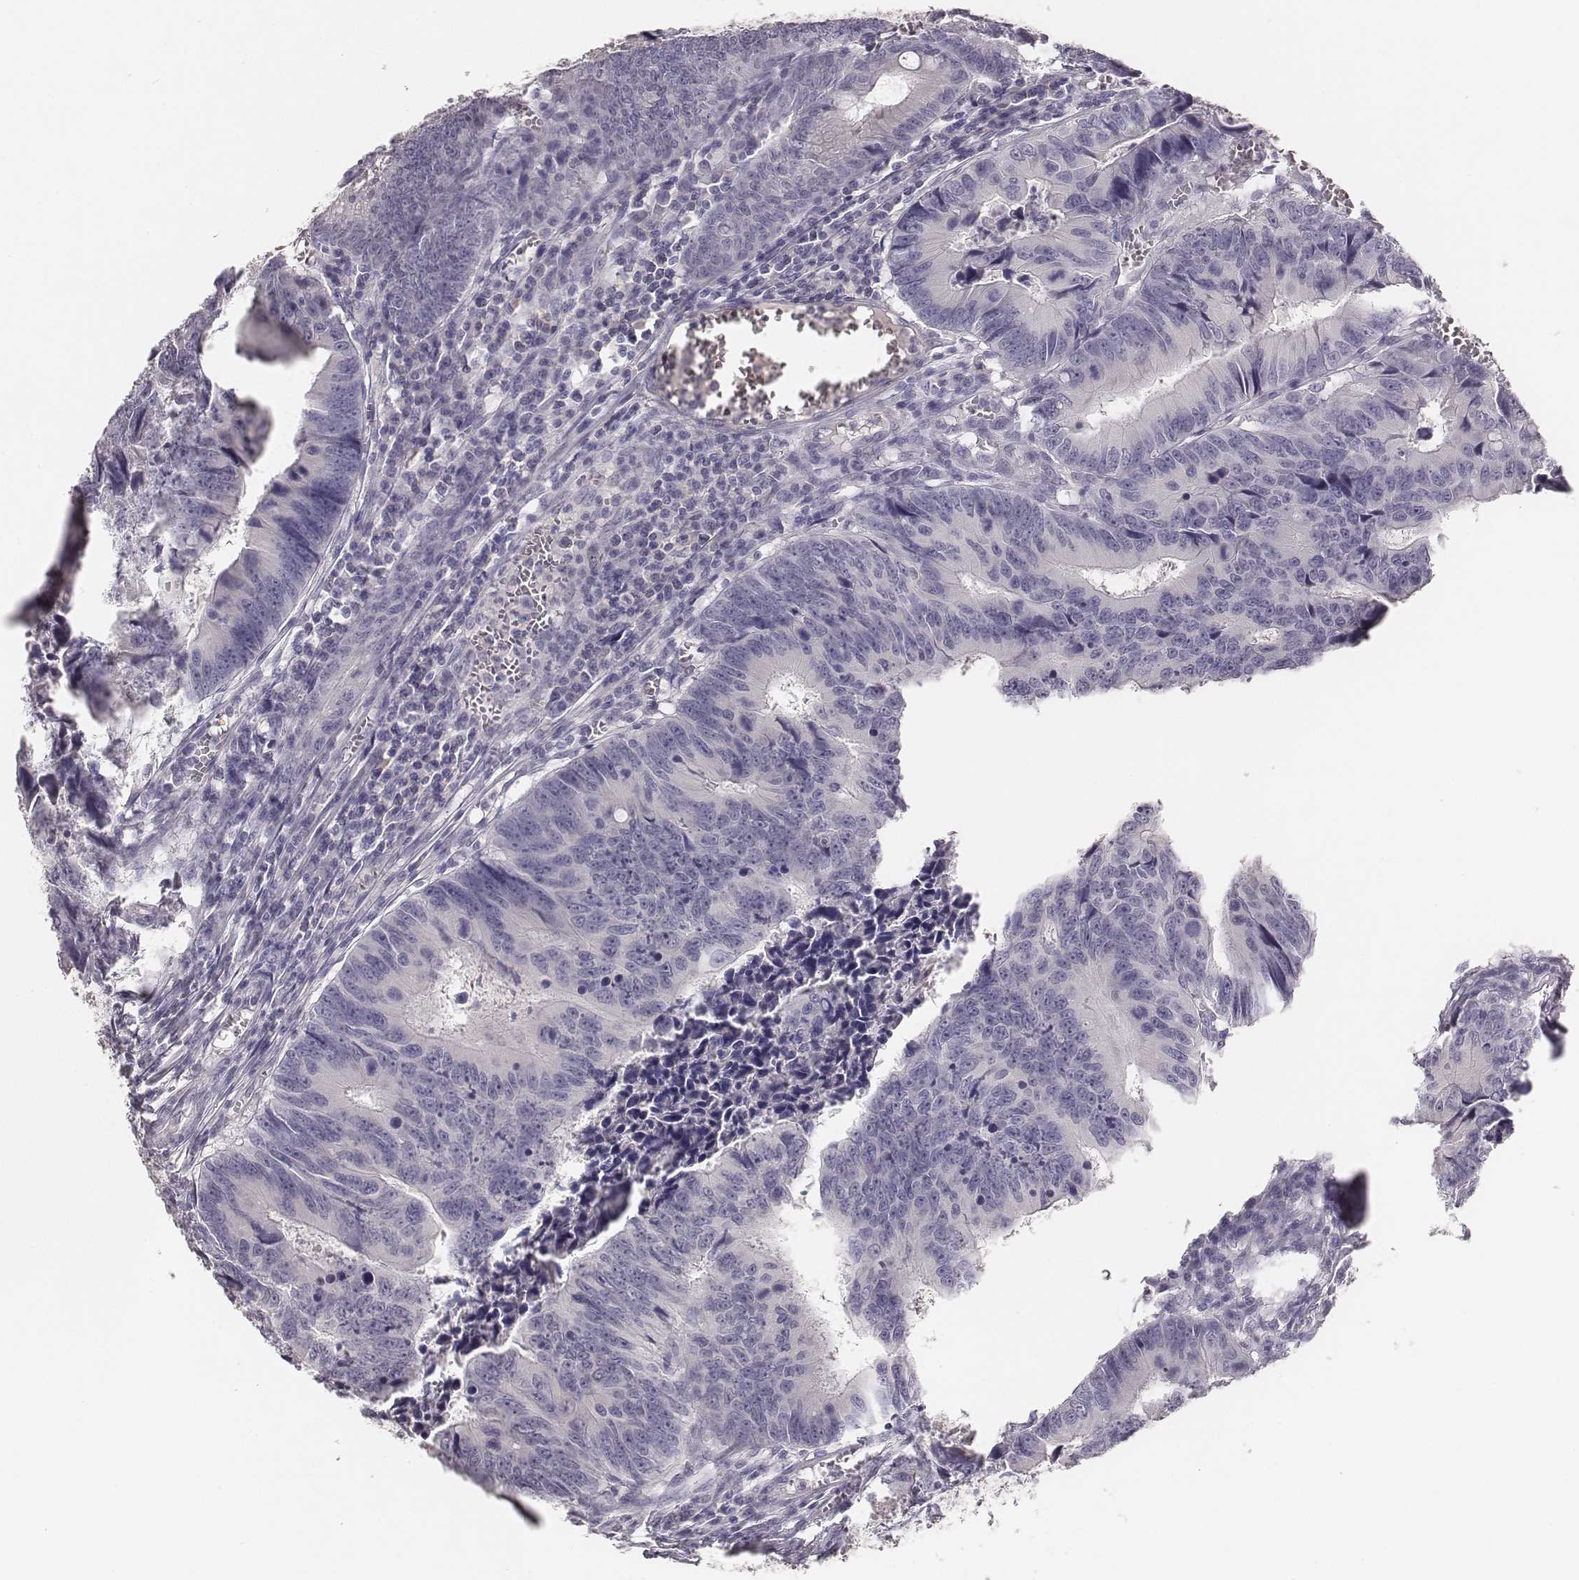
{"staining": {"intensity": "negative", "quantity": "none", "location": "none"}, "tissue": "colorectal cancer", "cell_type": "Tumor cells", "image_type": "cancer", "snomed": [{"axis": "morphology", "description": "Adenocarcinoma, NOS"}, {"axis": "topography", "description": "Colon"}], "caption": "Immunohistochemistry (IHC) photomicrograph of neoplastic tissue: adenocarcinoma (colorectal) stained with DAB (3,3'-diaminobenzidine) shows no significant protein expression in tumor cells.", "gene": "MYH6", "patient": {"sex": "female", "age": 87}}